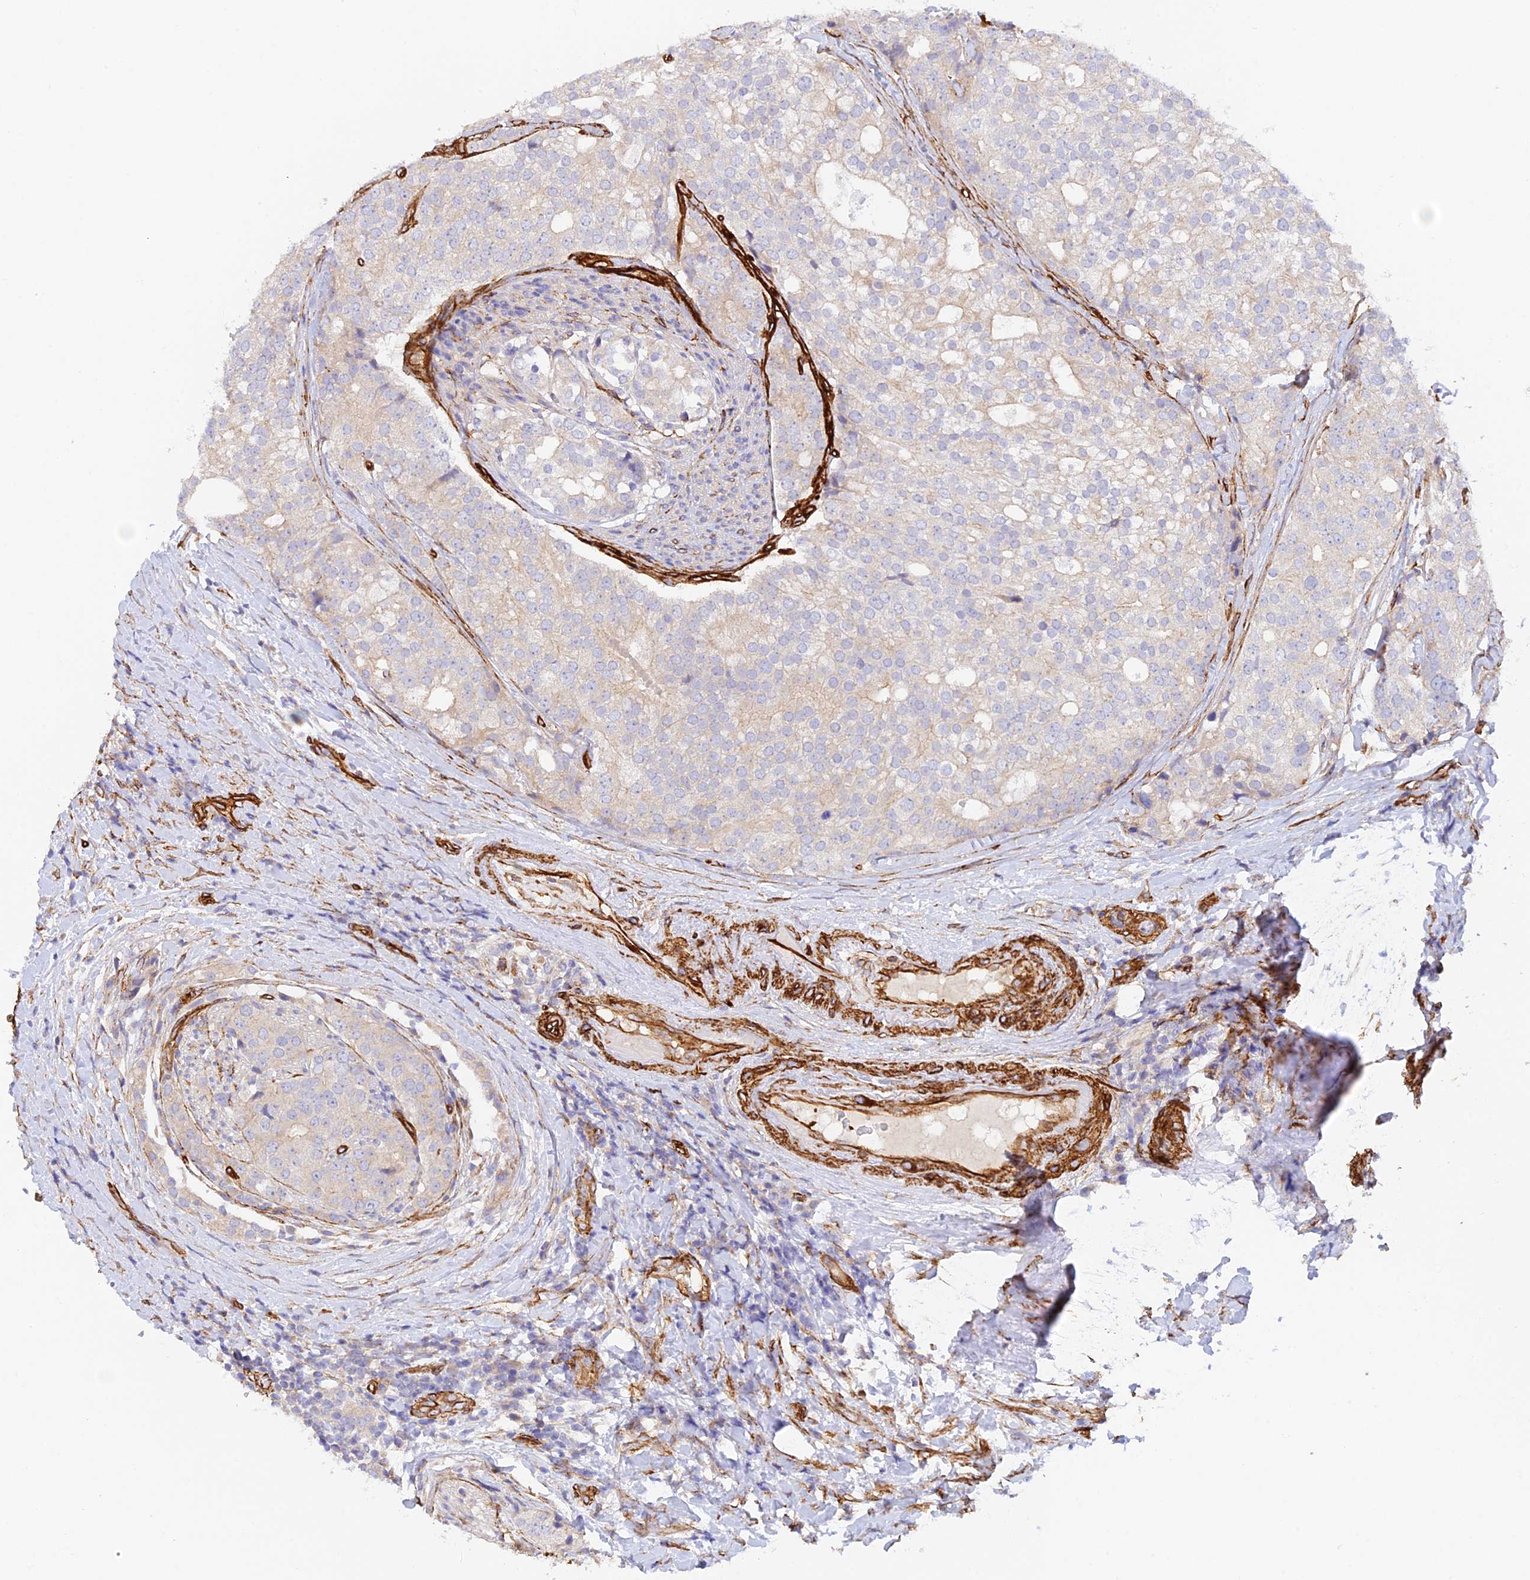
{"staining": {"intensity": "negative", "quantity": "none", "location": "none"}, "tissue": "prostate cancer", "cell_type": "Tumor cells", "image_type": "cancer", "snomed": [{"axis": "morphology", "description": "Adenocarcinoma, High grade"}, {"axis": "topography", "description": "Prostate"}], "caption": "Immunohistochemical staining of prostate cancer shows no significant staining in tumor cells.", "gene": "MYO9A", "patient": {"sex": "male", "age": 49}}